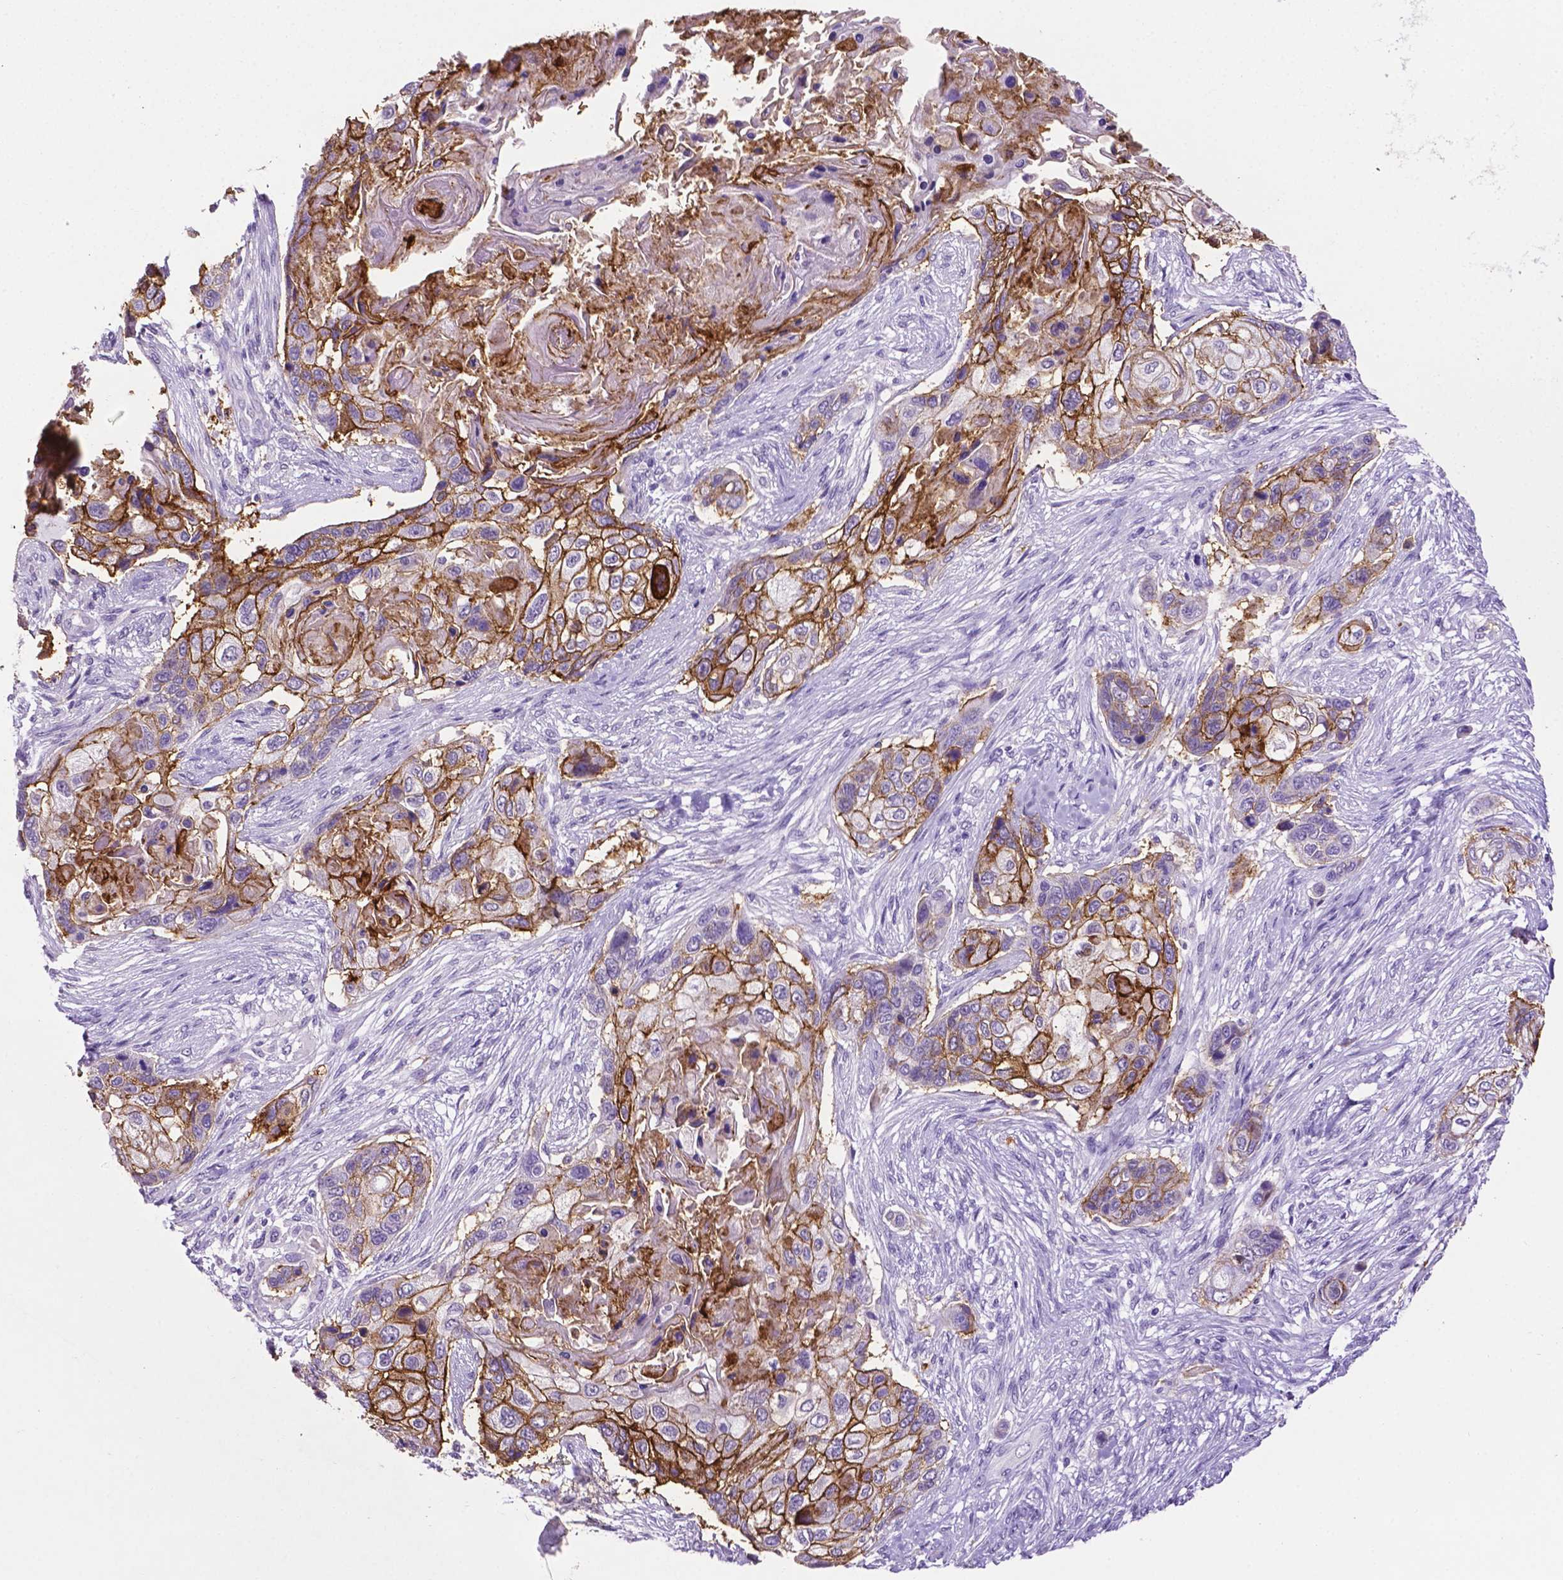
{"staining": {"intensity": "strong", "quantity": "25%-75%", "location": "cytoplasmic/membranous"}, "tissue": "lung cancer", "cell_type": "Tumor cells", "image_type": "cancer", "snomed": [{"axis": "morphology", "description": "Squamous cell carcinoma, NOS"}, {"axis": "topography", "description": "Lung"}], "caption": "Protein analysis of lung cancer tissue reveals strong cytoplasmic/membranous positivity in approximately 25%-75% of tumor cells. The staining was performed using DAB, with brown indicating positive protein expression. Nuclei are stained blue with hematoxylin.", "gene": "TACSTD2", "patient": {"sex": "male", "age": 69}}